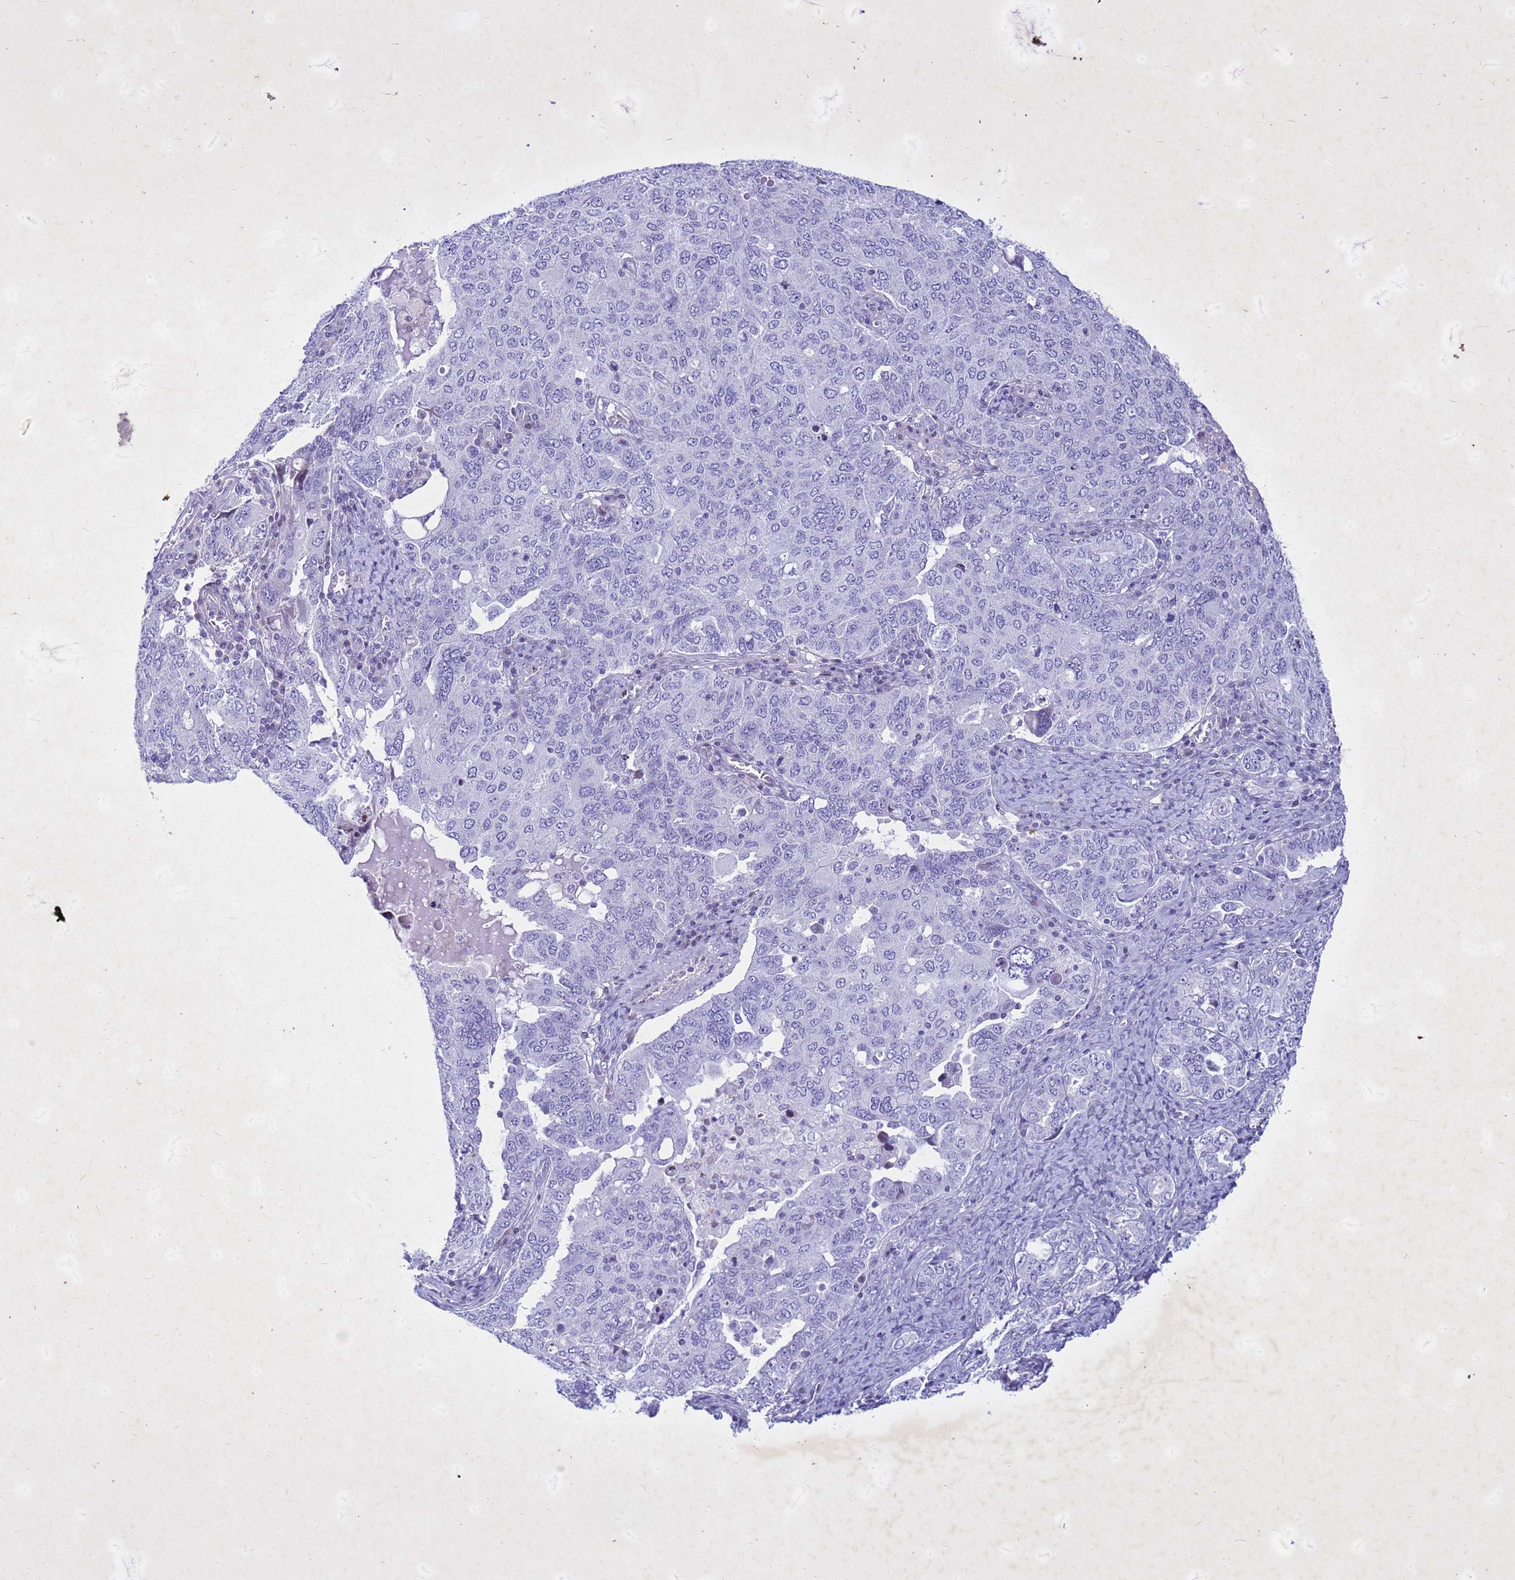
{"staining": {"intensity": "negative", "quantity": "none", "location": "none"}, "tissue": "ovarian cancer", "cell_type": "Tumor cells", "image_type": "cancer", "snomed": [{"axis": "morphology", "description": "Carcinoma, endometroid"}, {"axis": "topography", "description": "Ovary"}], "caption": "Immunohistochemical staining of ovarian cancer exhibits no significant positivity in tumor cells.", "gene": "COPS9", "patient": {"sex": "female", "age": 62}}